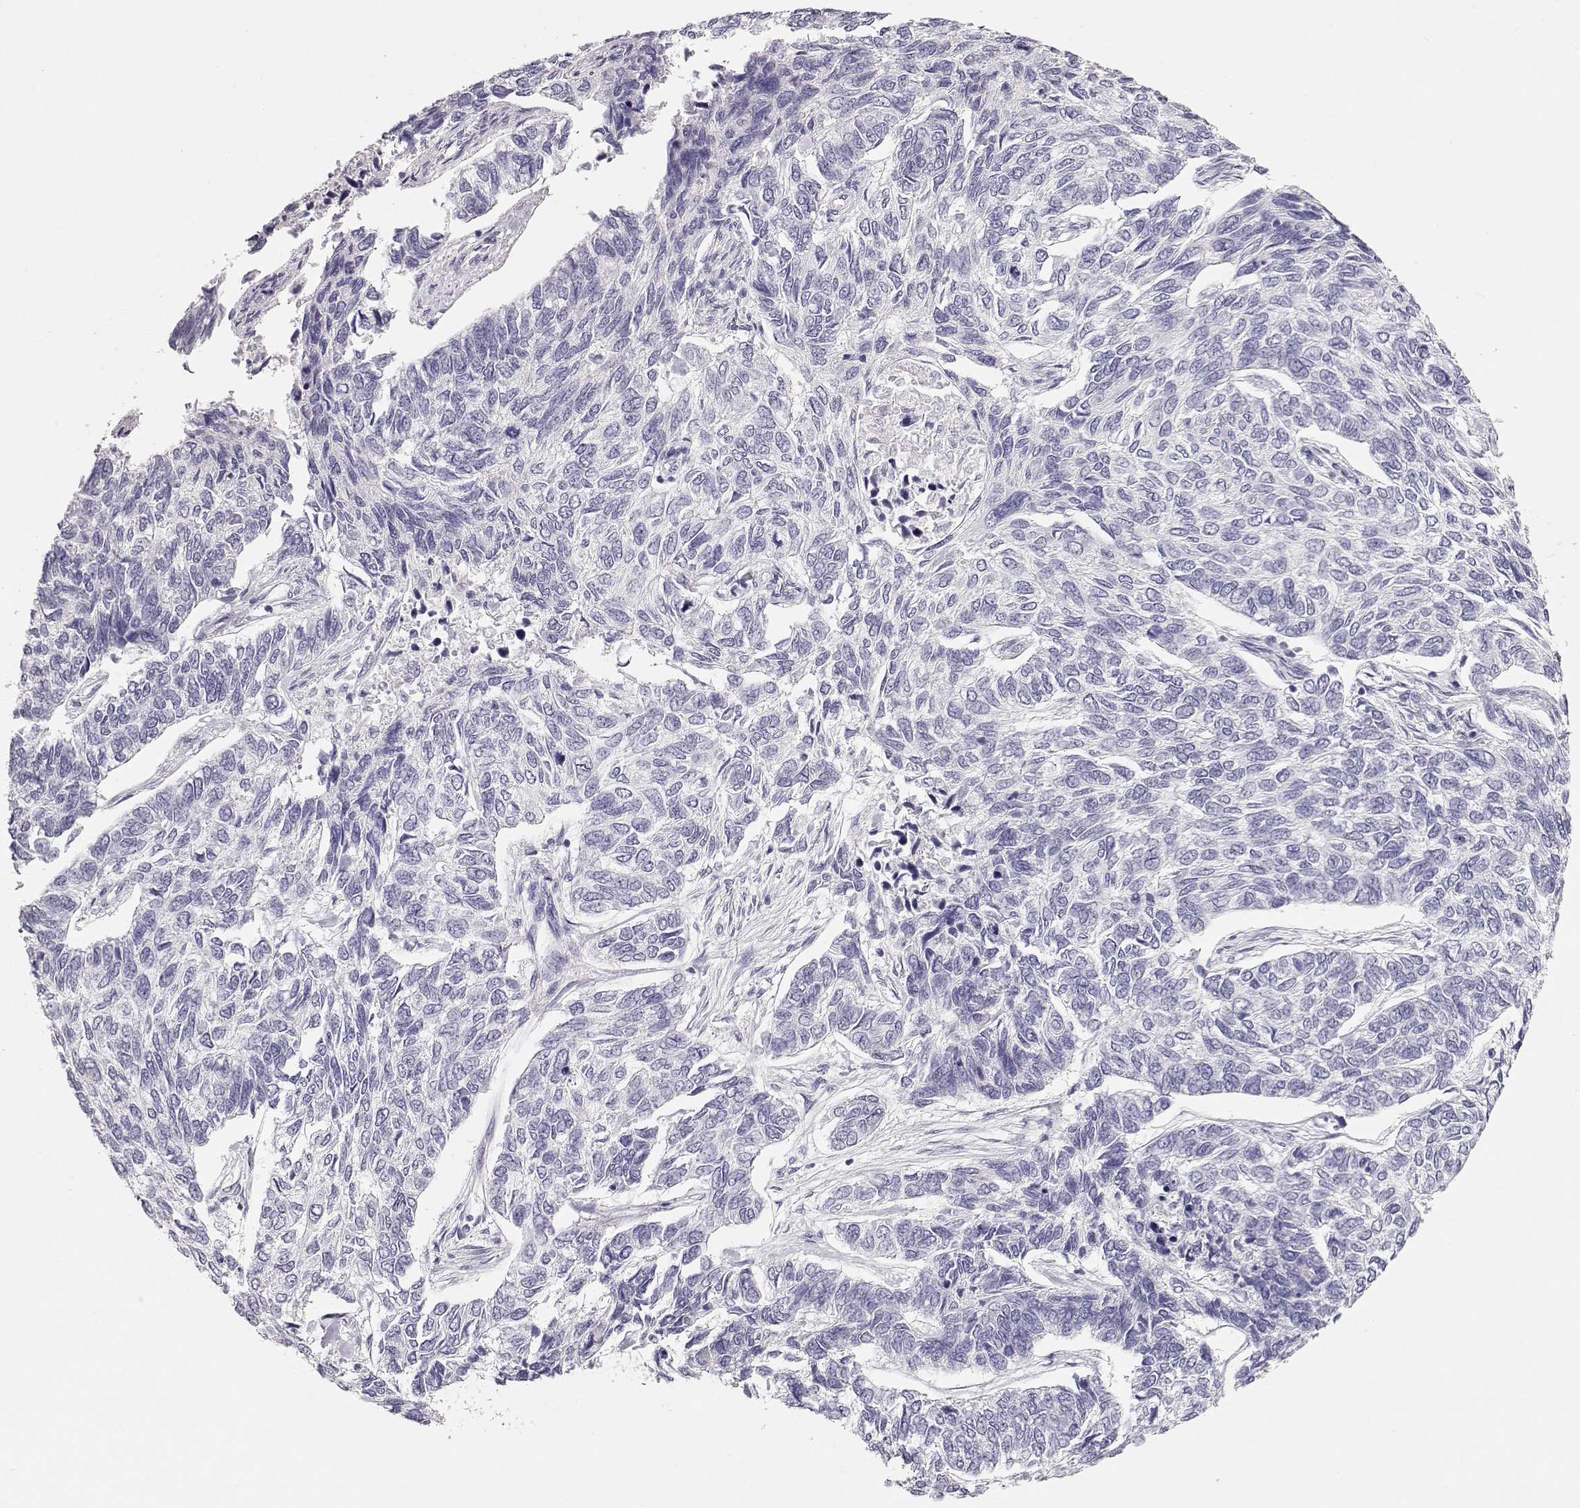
{"staining": {"intensity": "negative", "quantity": "none", "location": "none"}, "tissue": "skin cancer", "cell_type": "Tumor cells", "image_type": "cancer", "snomed": [{"axis": "morphology", "description": "Basal cell carcinoma"}, {"axis": "topography", "description": "Skin"}], "caption": "Immunohistochemistry image of neoplastic tissue: human basal cell carcinoma (skin) stained with DAB reveals no significant protein positivity in tumor cells.", "gene": "MAGEC1", "patient": {"sex": "female", "age": 65}}